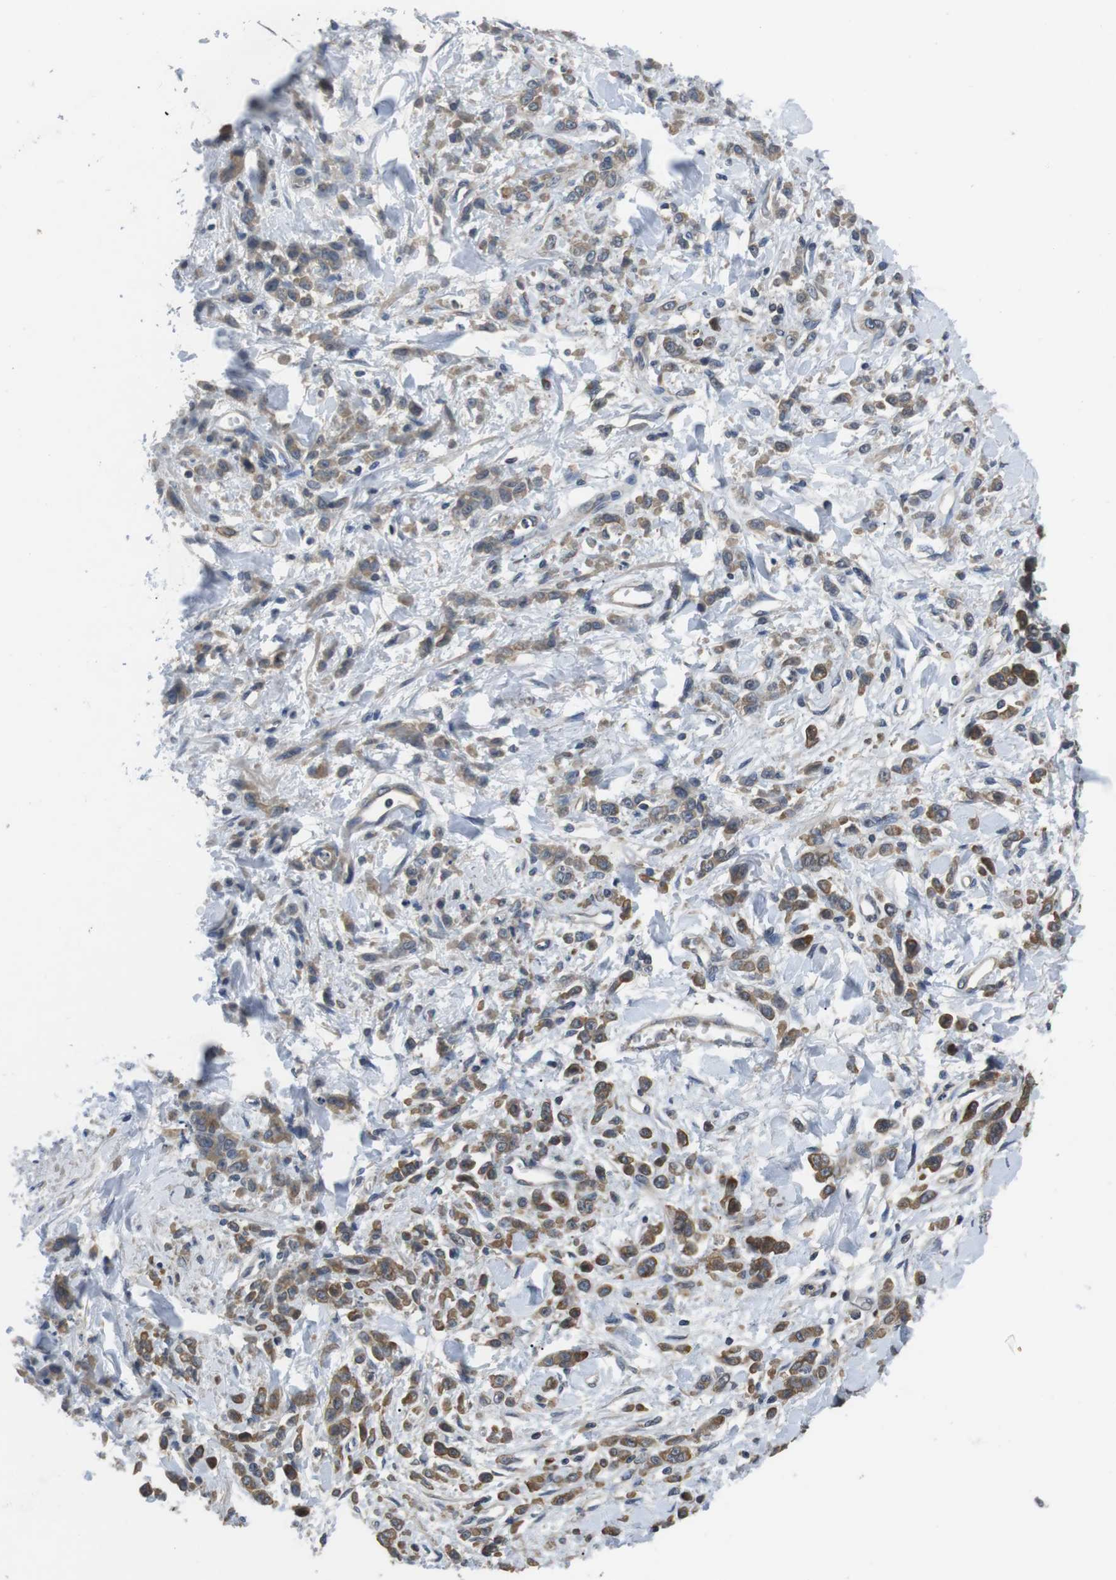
{"staining": {"intensity": "moderate", "quantity": ">75%", "location": "cytoplasmic/membranous"}, "tissue": "stomach cancer", "cell_type": "Tumor cells", "image_type": "cancer", "snomed": [{"axis": "morphology", "description": "Normal tissue, NOS"}, {"axis": "morphology", "description": "Adenocarcinoma, NOS"}, {"axis": "topography", "description": "Stomach"}], "caption": "Approximately >75% of tumor cells in adenocarcinoma (stomach) demonstrate moderate cytoplasmic/membranous protein positivity as visualized by brown immunohistochemical staining.", "gene": "ADGRL3", "patient": {"sex": "male", "age": 82}}